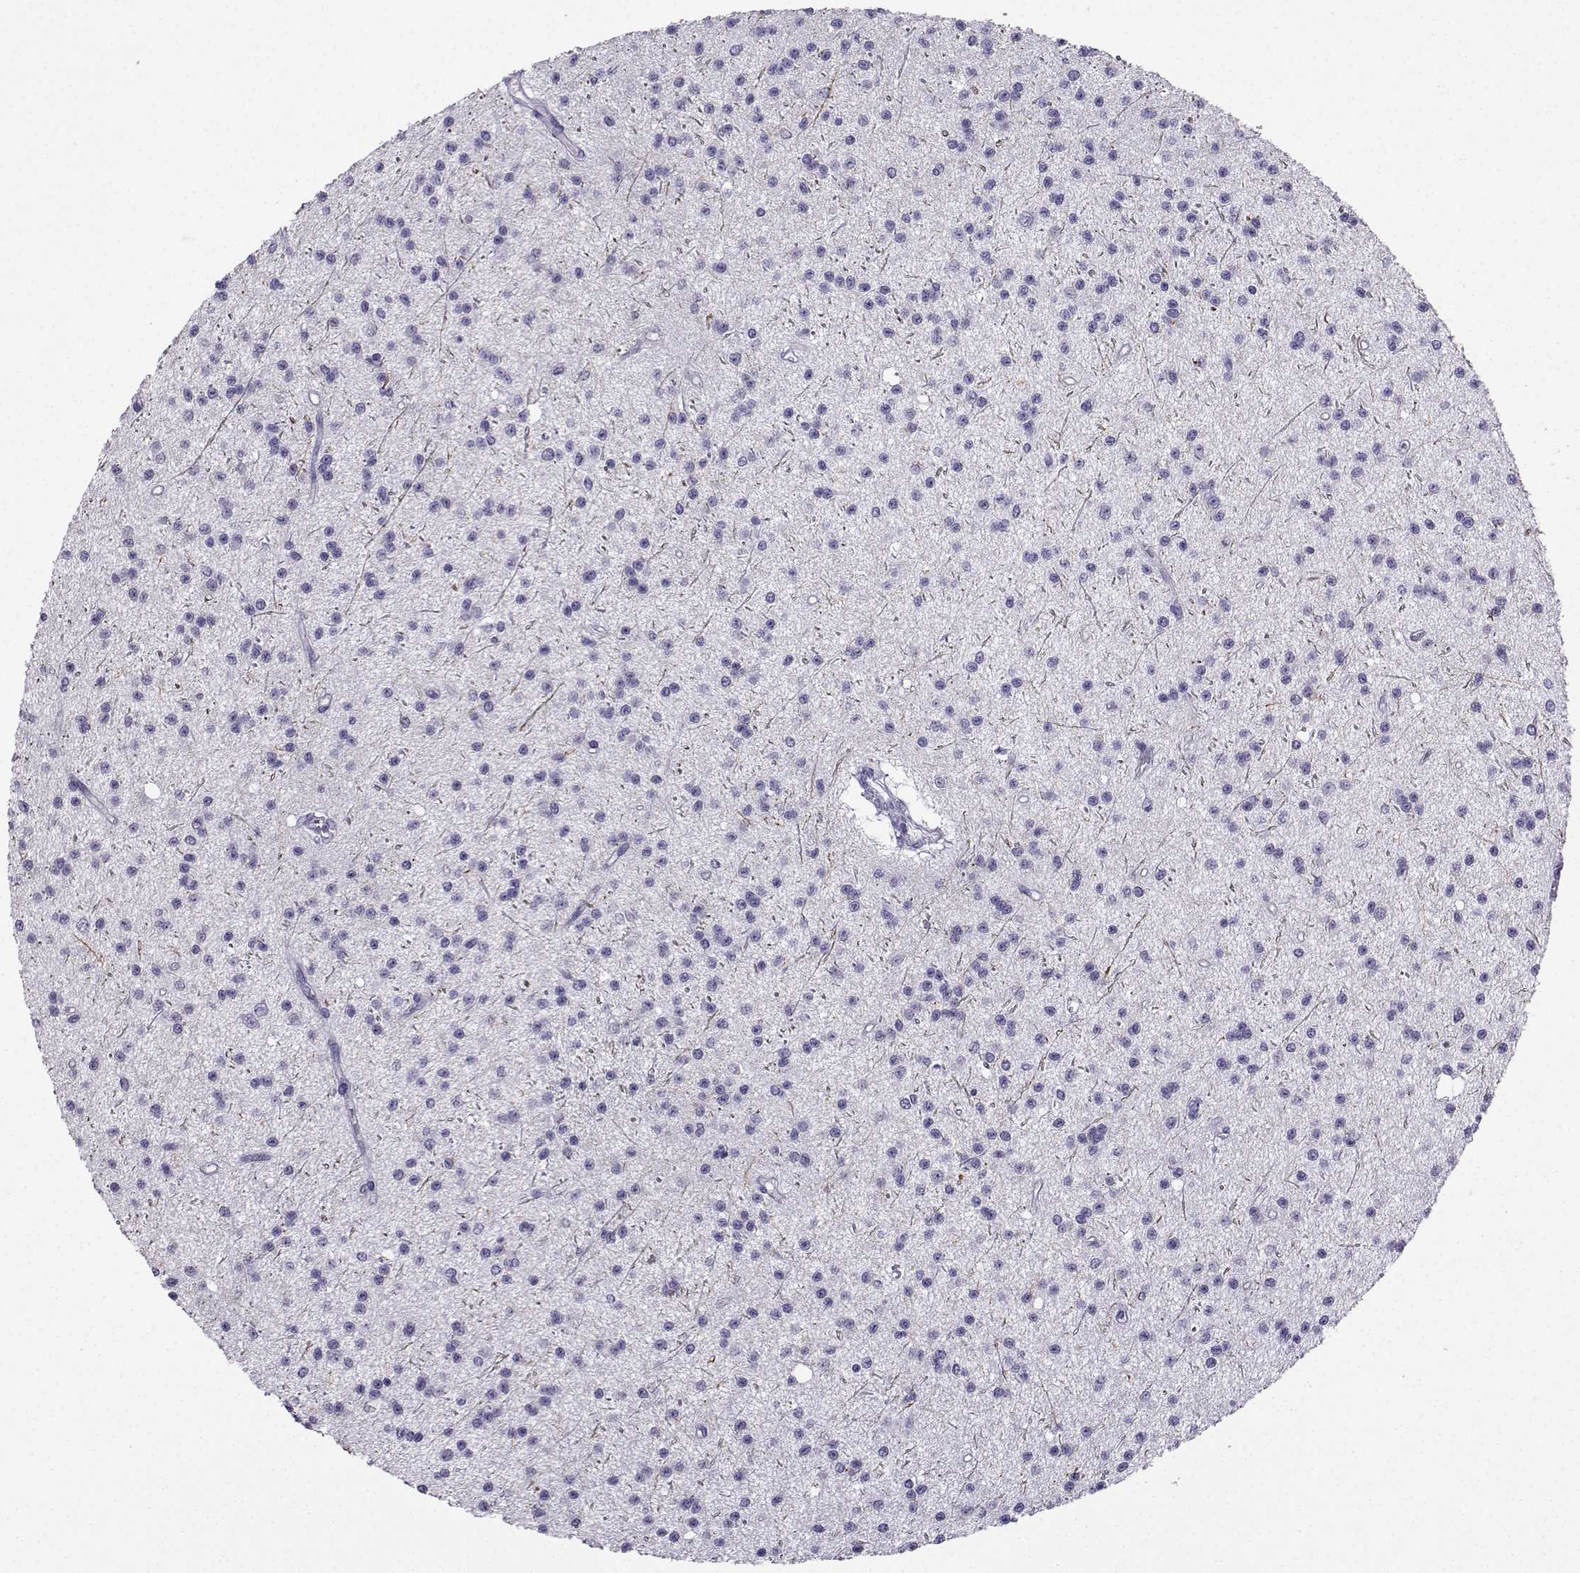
{"staining": {"intensity": "negative", "quantity": "none", "location": "none"}, "tissue": "glioma", "cell_type": "Tumor cells", "image_type": "cancer", "snomed": [{"axis": "morphology", "description": "Glioma, malignant, Low grade"}, {"axis": "topography", "description": "Brain"}], "caption": "There is no significant expression in tumor cells of malignant glioma (low-grade).", "gene": "NEFL", "patient": {"sex": "male", "age": 27}}